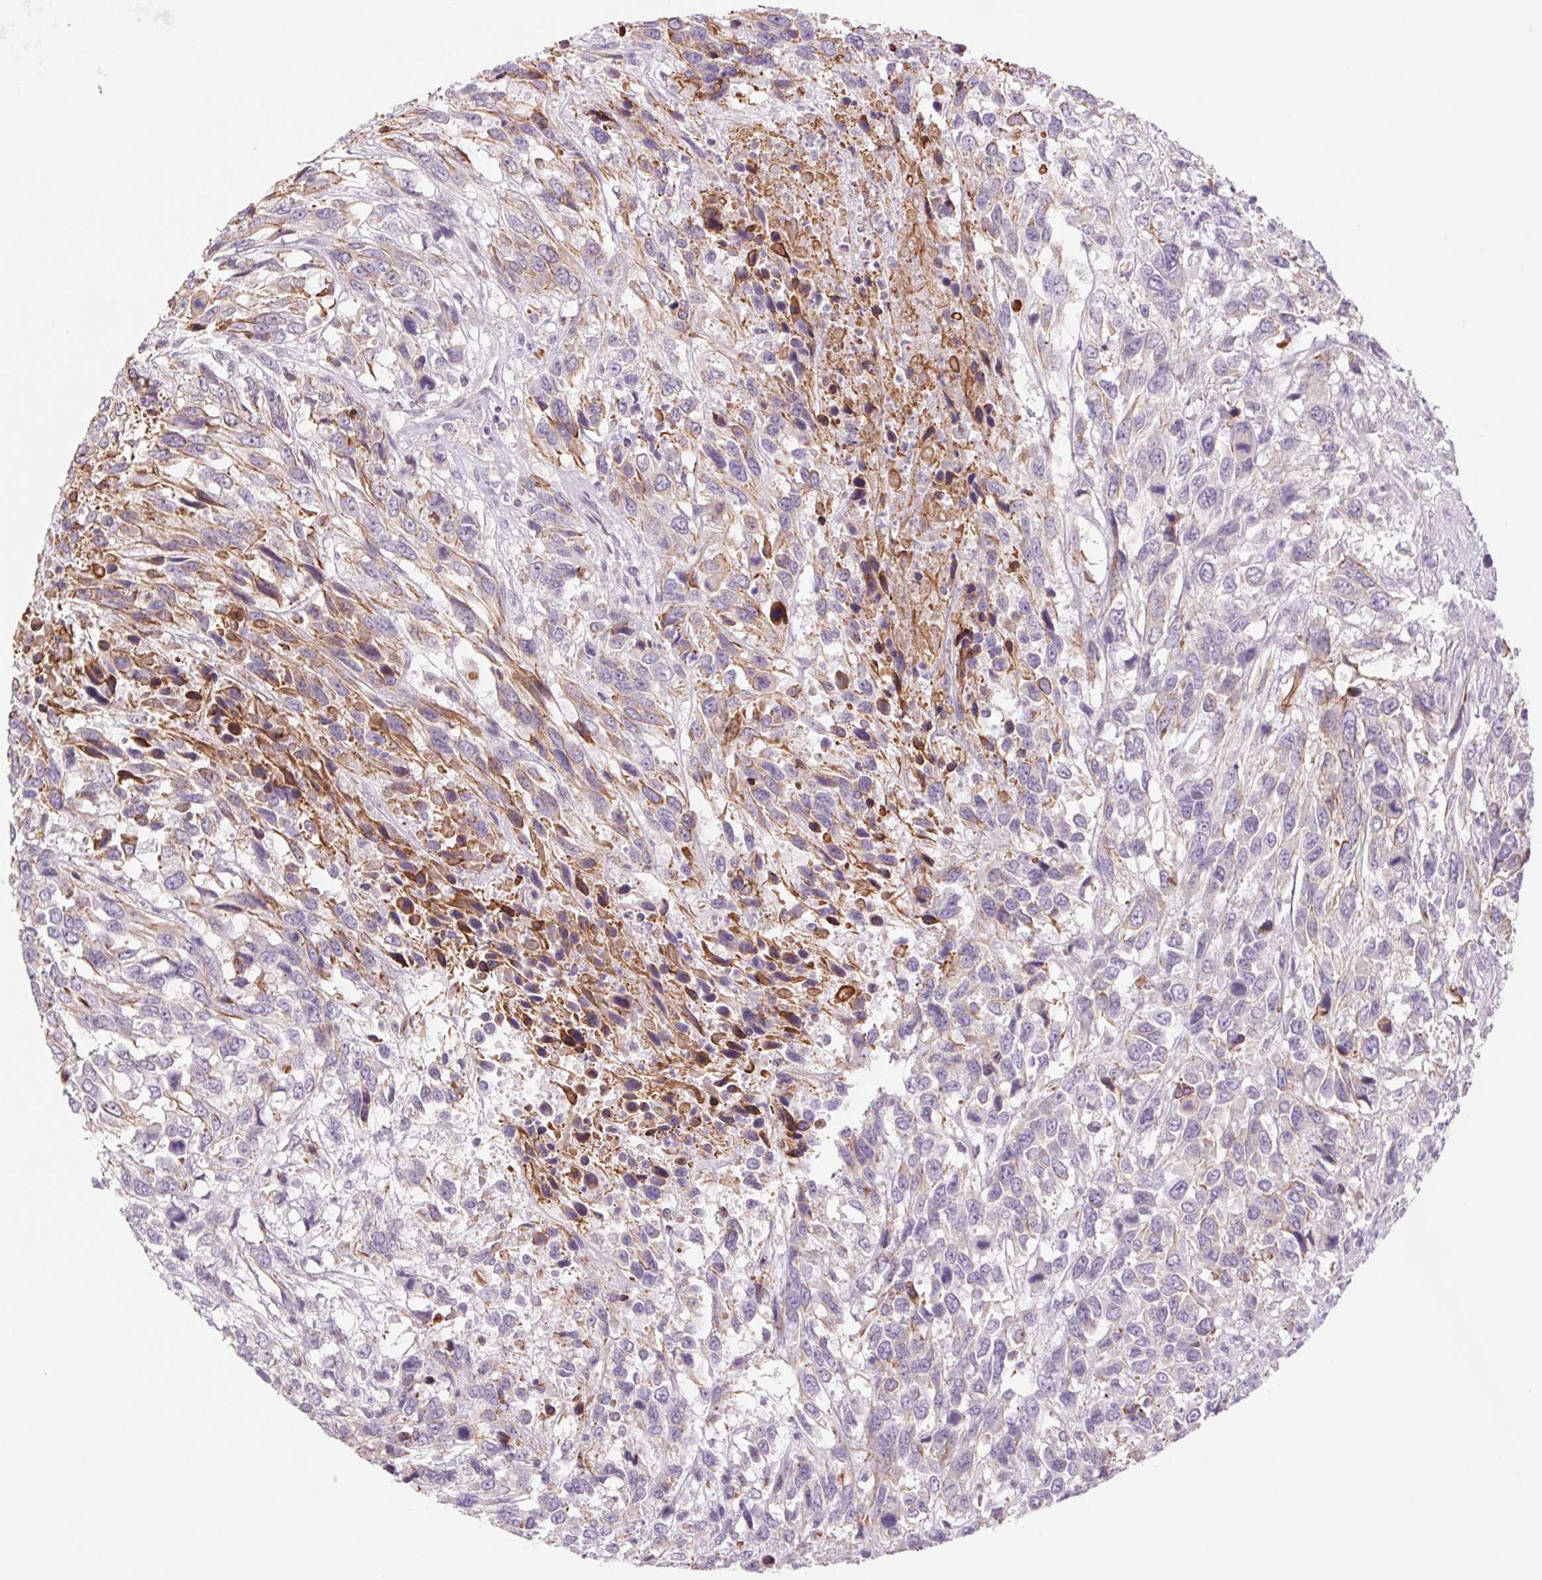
{"staining": {"intensity": "moderate", "quantity": "<25%", "location": "cytoplasmic/membranous"}, "tissue": "urothelial cancer", "cell_type": "Tumor cells", "image_type": "cancer", "snomed": [{"axis": "morphology", "description": "Urothelial carcinoma, High grade"}, {"axis": "topography", "description": "Urinary bladder"}], "caption": "The image displays staining of high-grade urothelial carcinoma, revealing moderate cytoplasmic/membranous protein staining (brown color) within tumor cells.", "gene": "KRT1", "patient": {"sex": "female", "age": 70}}